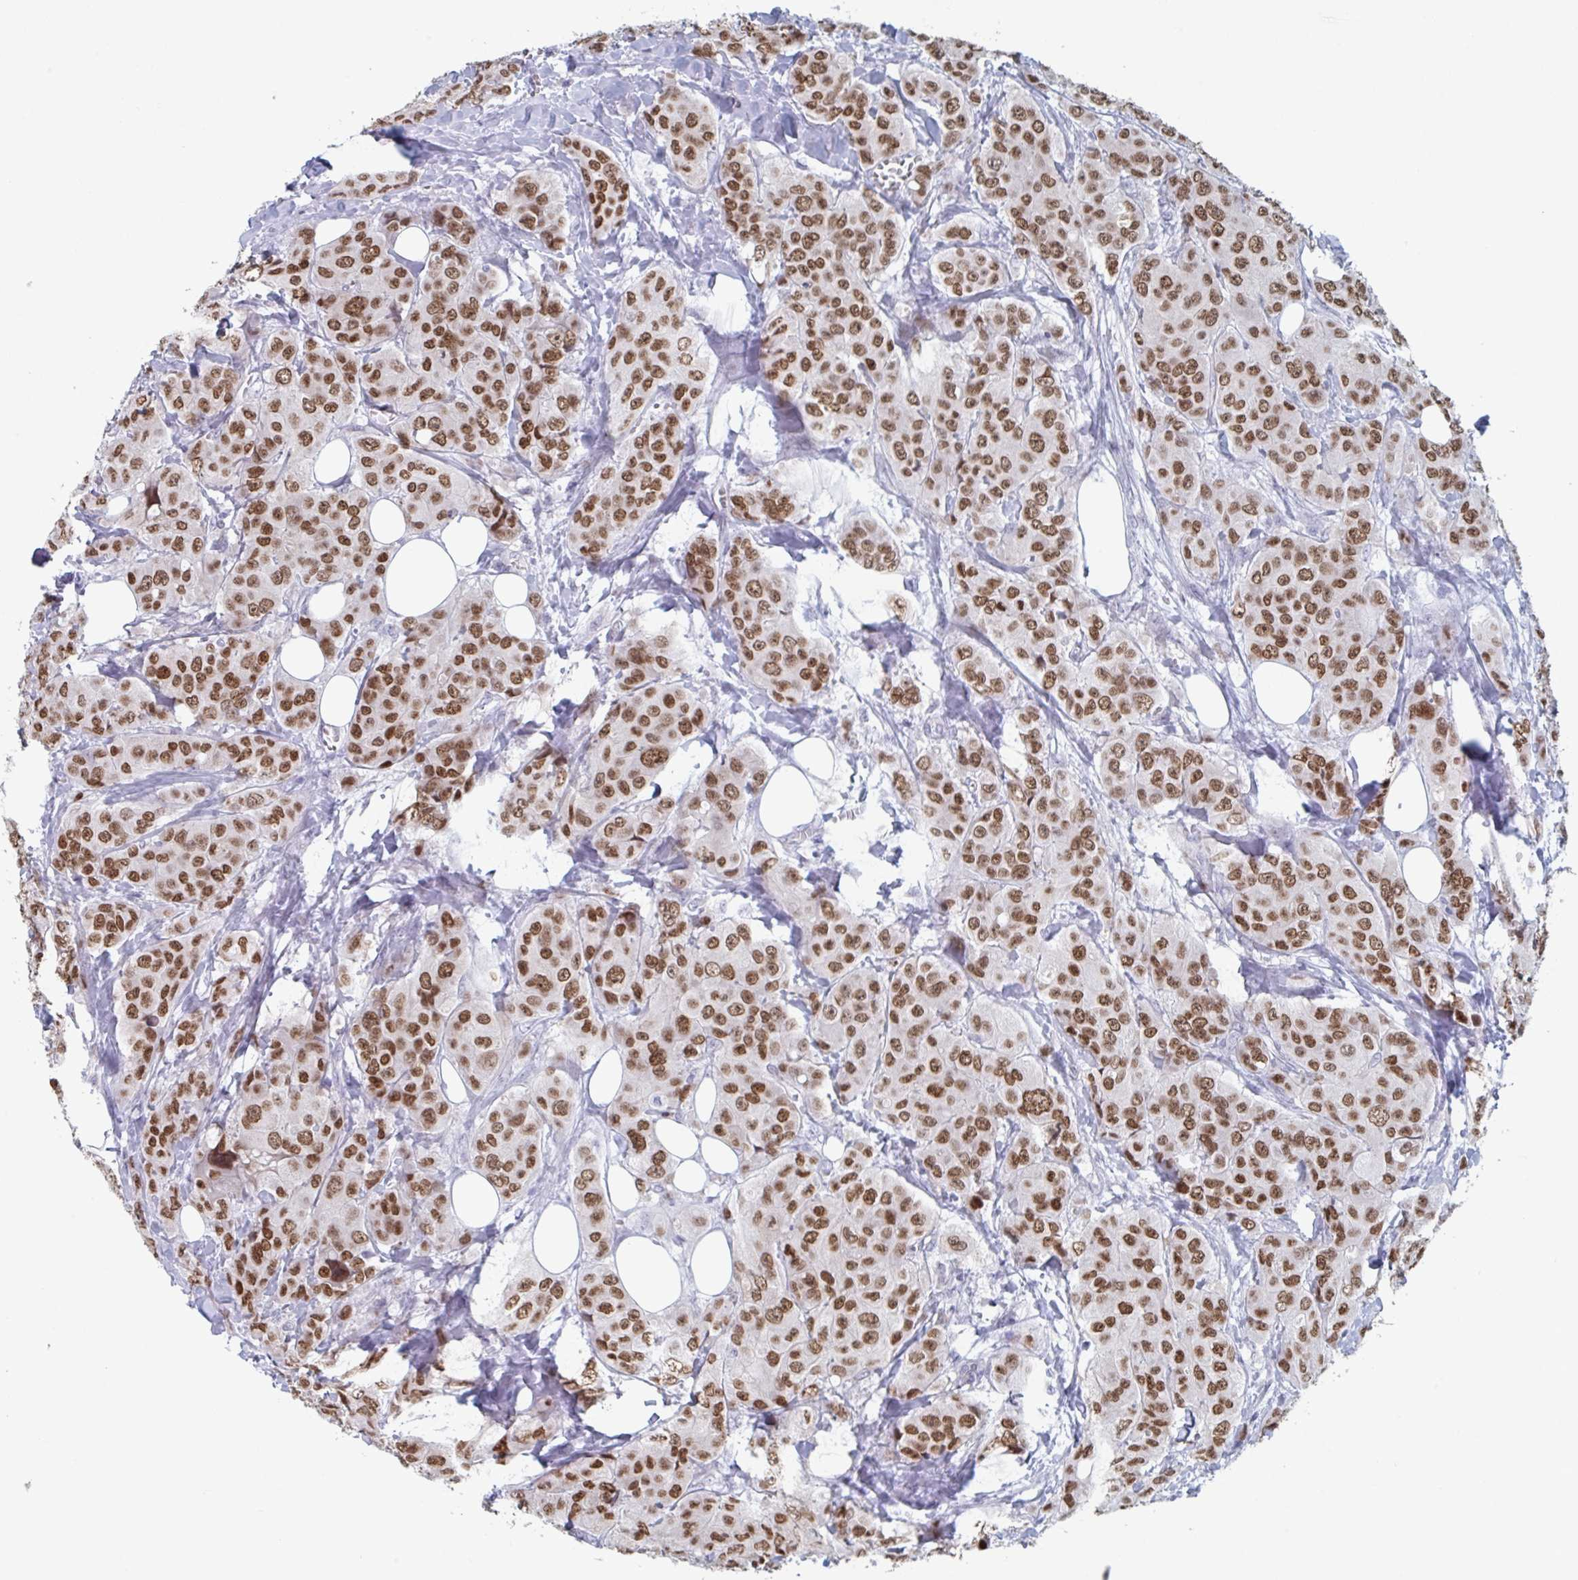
{"staining": {"intensity": "strong", "quantity": ">75%", "location": "nuclear"}, "tissue": "breast cancer", "cell_type": "Tumor cells", "image_type": "cancer", "snomed": [{"axis": "morphology", "description": "Duct carcinoma"}, {"axis": "topography", "description": "Breast"}], "caption": "IHC of human breast infiltrating ductal carcinoma exhibits high levels of strong nuclear staining in about >75% of tumor cells.", "gene": "FOXA1", "patient": {"sex": "female", "age": 43}}